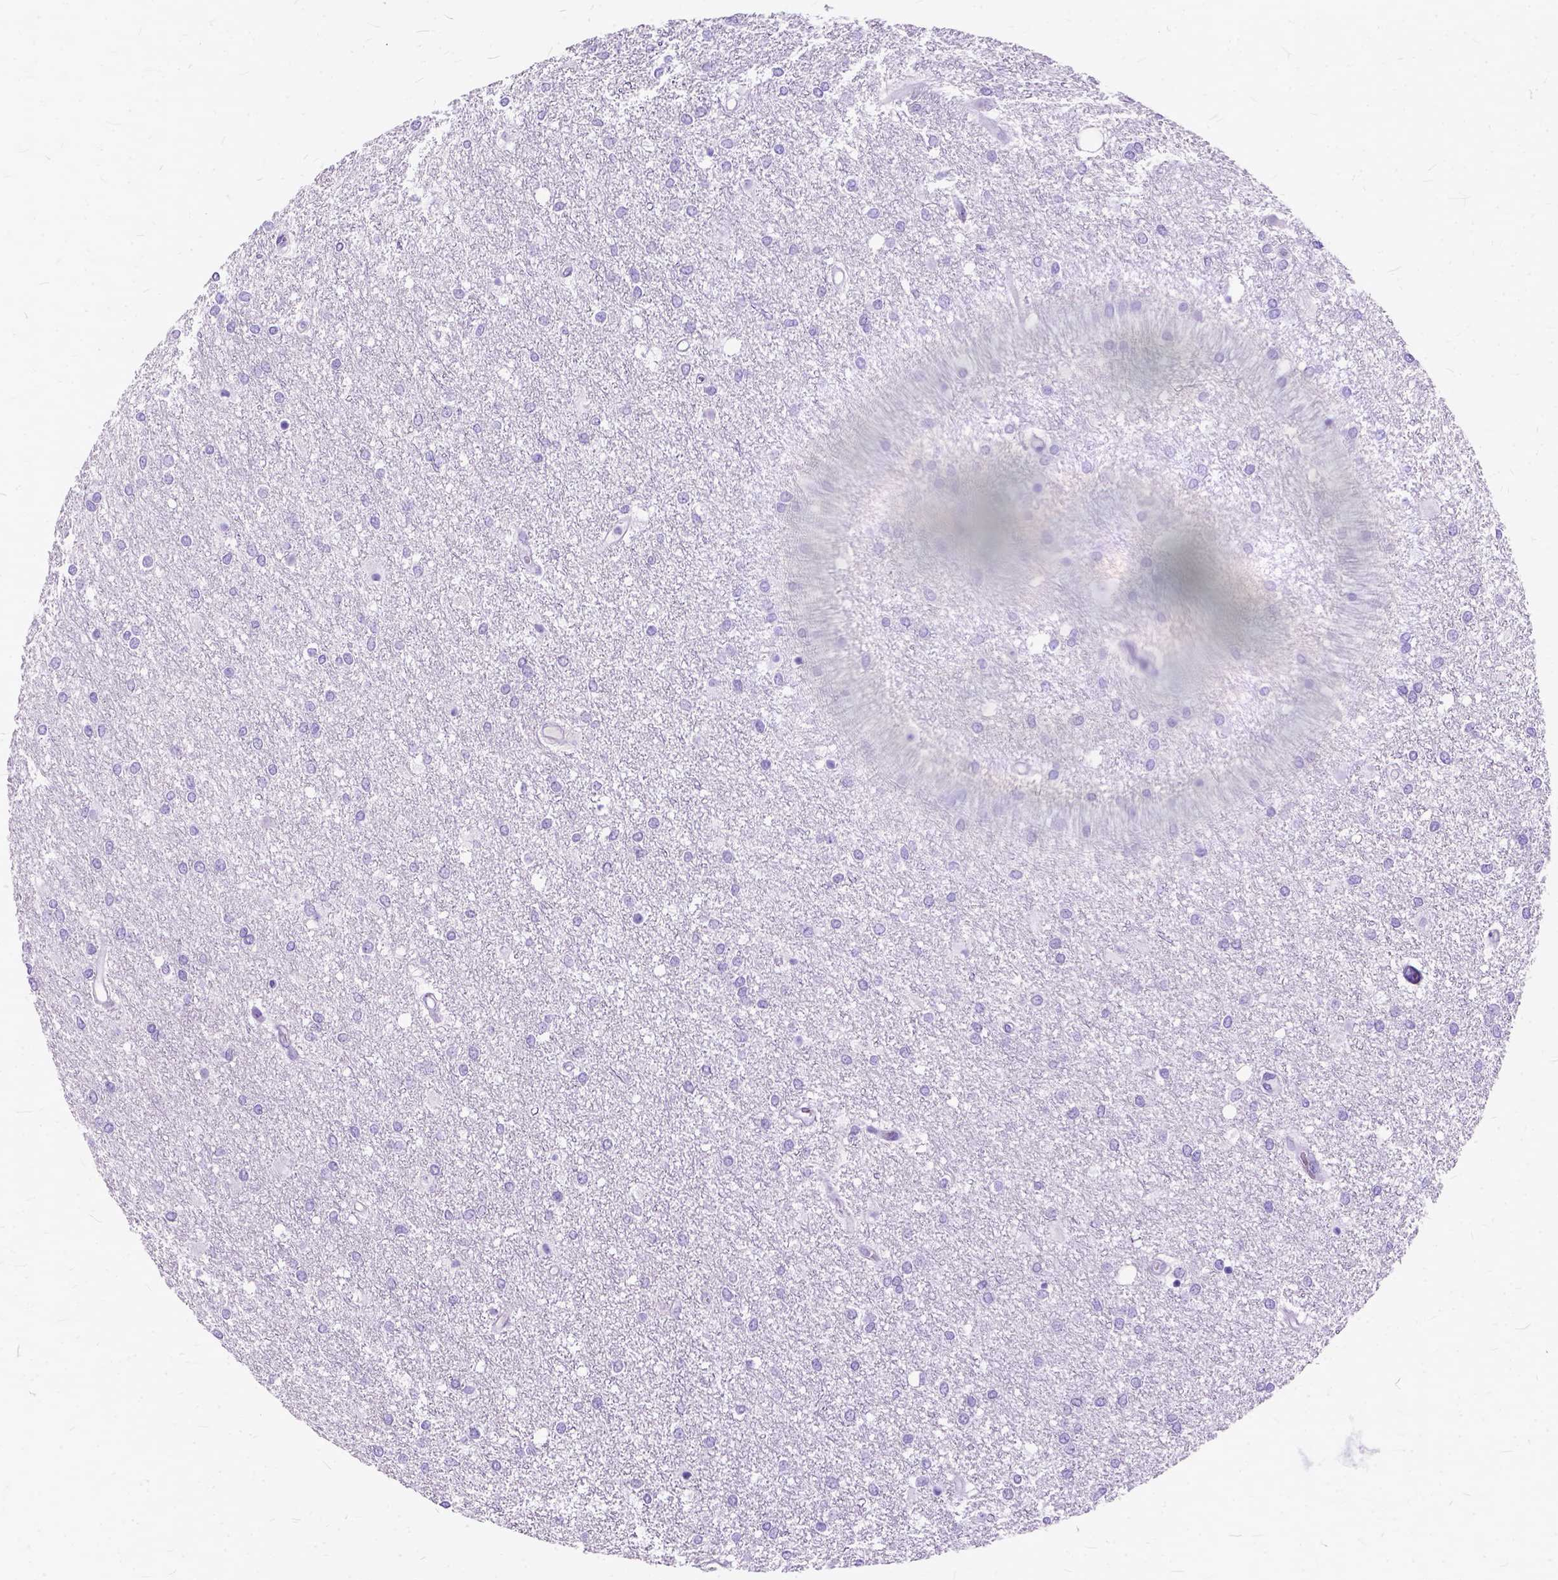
{"staining": {"intensity": "negative", "quantity": "none", "location": "none"}, "tissue": "glioma", "cell_type": "Tumor cells", "image_type": "cancer", "snomed": [{"axis": "morphology", "description": "Glioma, malignant, High grade"}, {"axis": "topography", "description": "Brain"}], "caption": "An IHC image of glioma is shown. There is no staining in tumor cells of glioma.", "gene": "C1QTNF3", "patient": {"sex": "female", "age": 61}}